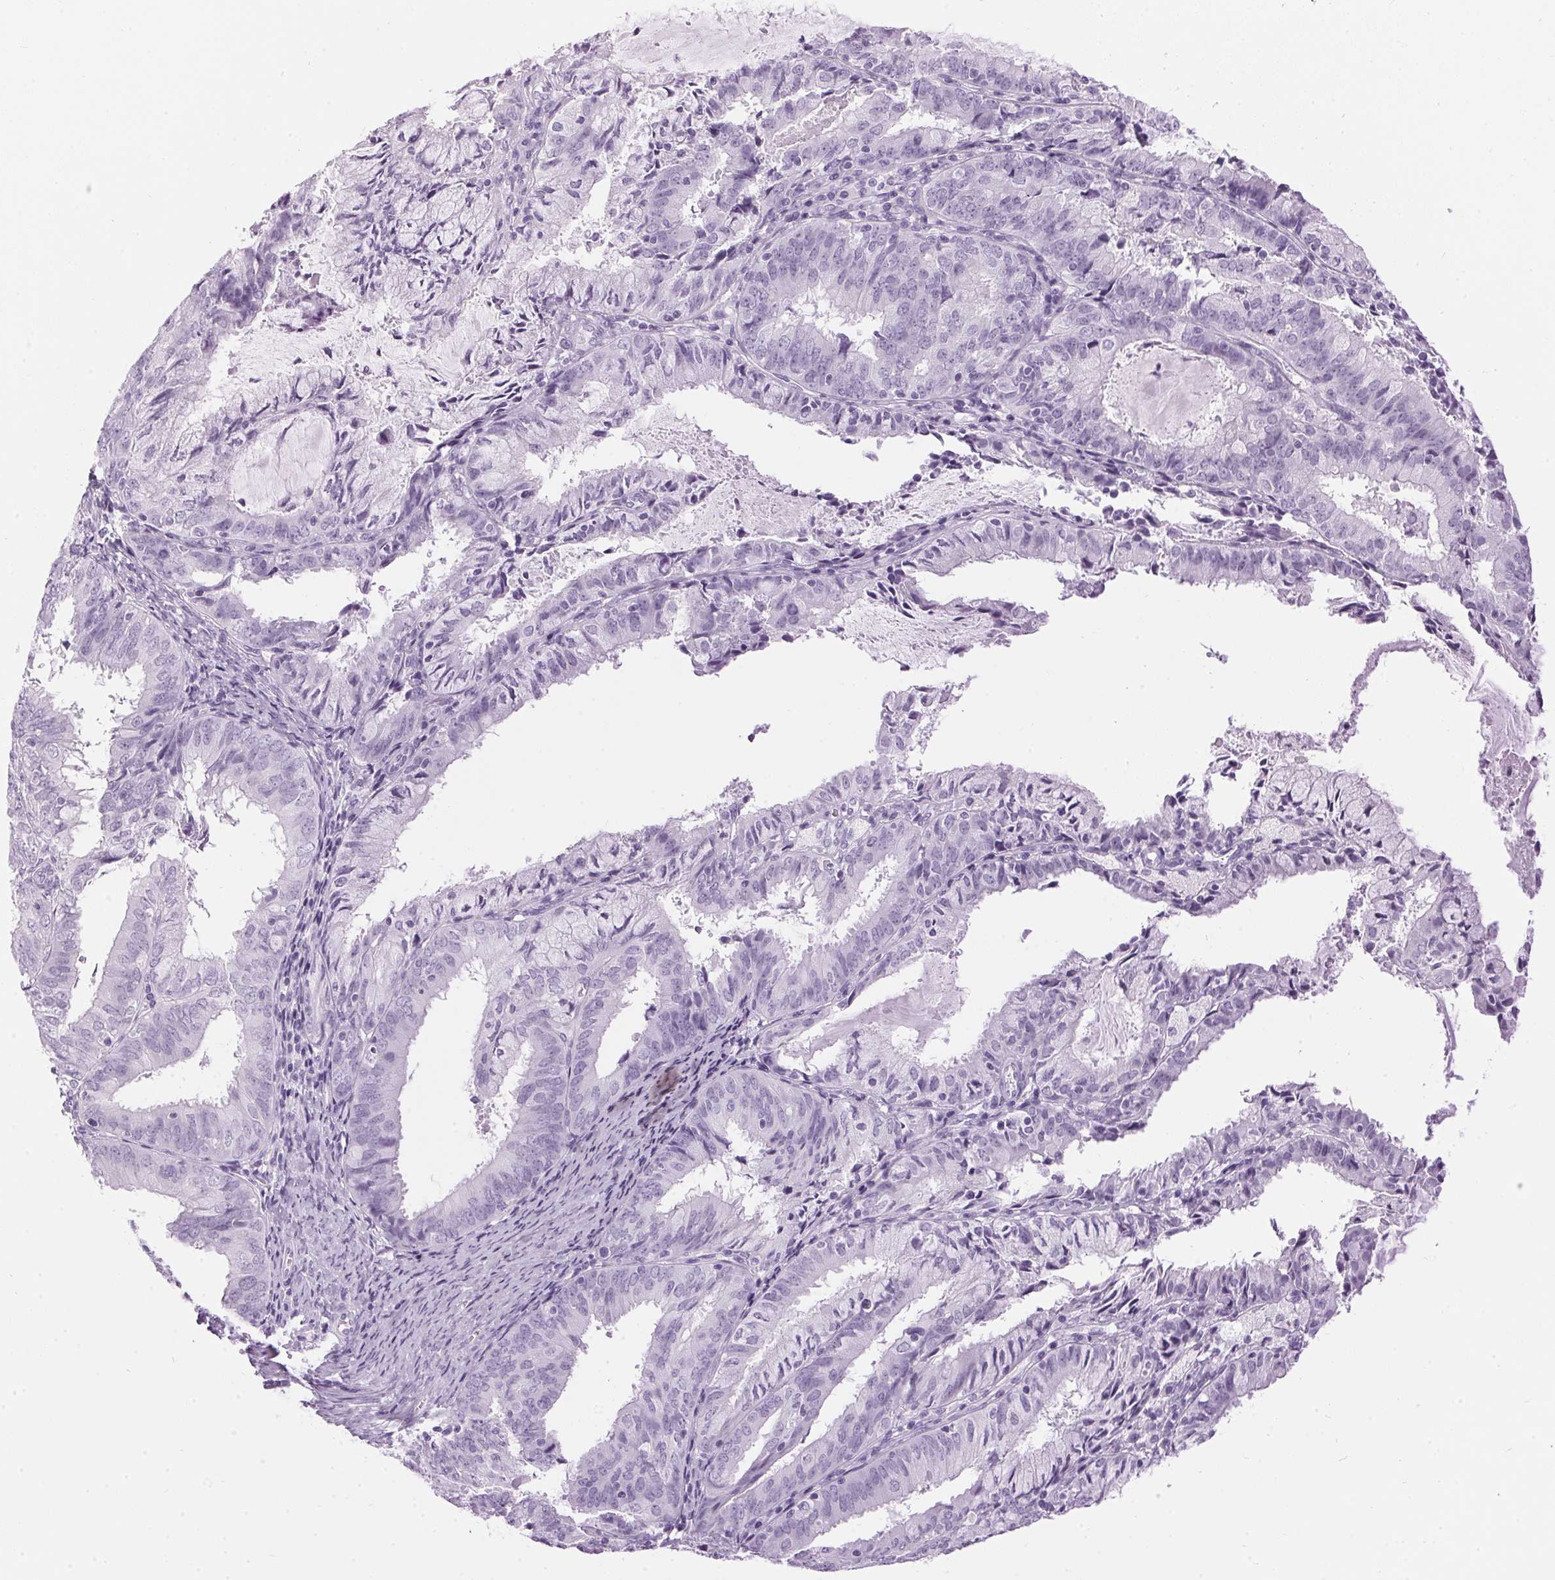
{"staining": {"intensity": "negative", "quantity": "none", "location": "none"}, "tissue": "endometrial cancer", "cell_type": "Tumor cells", "image_type": "cancer", "snomed": [{"axis": "morphology", "description": "Adenocarcinoma, NOS"}, {"axis": "topography", "description": "Endometrium"}], "caption": "This is a histopathology image of immunohistochemistry (IHC) staining of endometrial cancer, which shows no positivity in tumor cells. Brightfield microscopy of immunohistochemistry stained with DAB (brown) and hematoxylin (blue), captured at high magnification.", "gene": "SP7", "patient": {"sex": "female", "age": 57}}